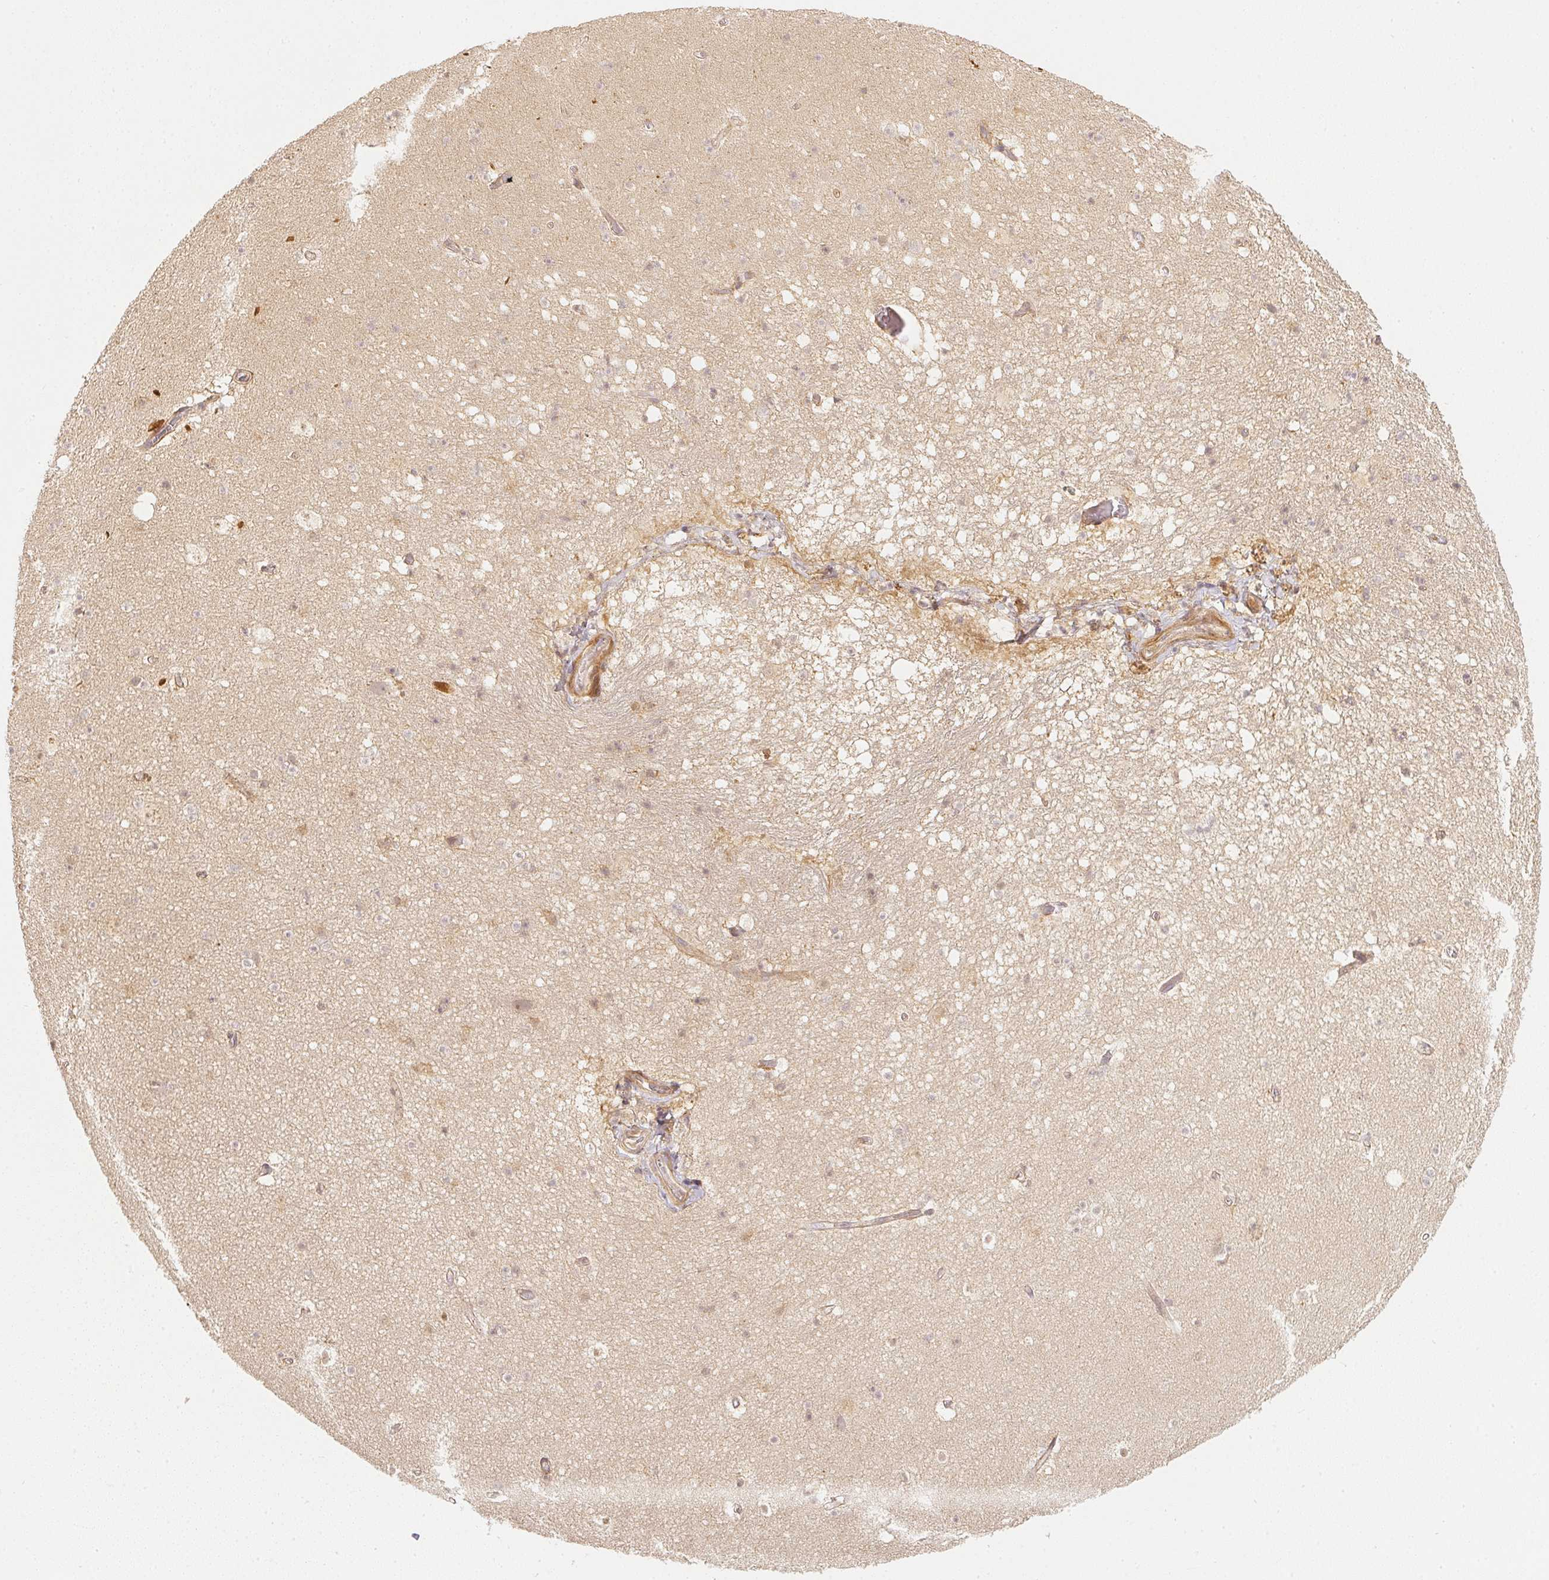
{"staining": {"intensity": "negative", "quantity": "none", "location": "none"}, "tissue": "hippocampus", "cell_type": "Glial cells", "image_type": "normal", "snomed": [{"axis": "morphology", "description": "Normal tissue, NOS"}, {"axis": "topography", "description": "Hippocampus"}], "caption": "This image is of unremarkable hippocampus stained with immunohistochemistry (IHC) to label a protein in brown with the nuclei are counter-stained blue. There is no positivity in glial cells. (DAB IHC with hematoxylin counter stain).", "gene": "SERPINE1", "patient": {"sex": "male", "age": 26}}